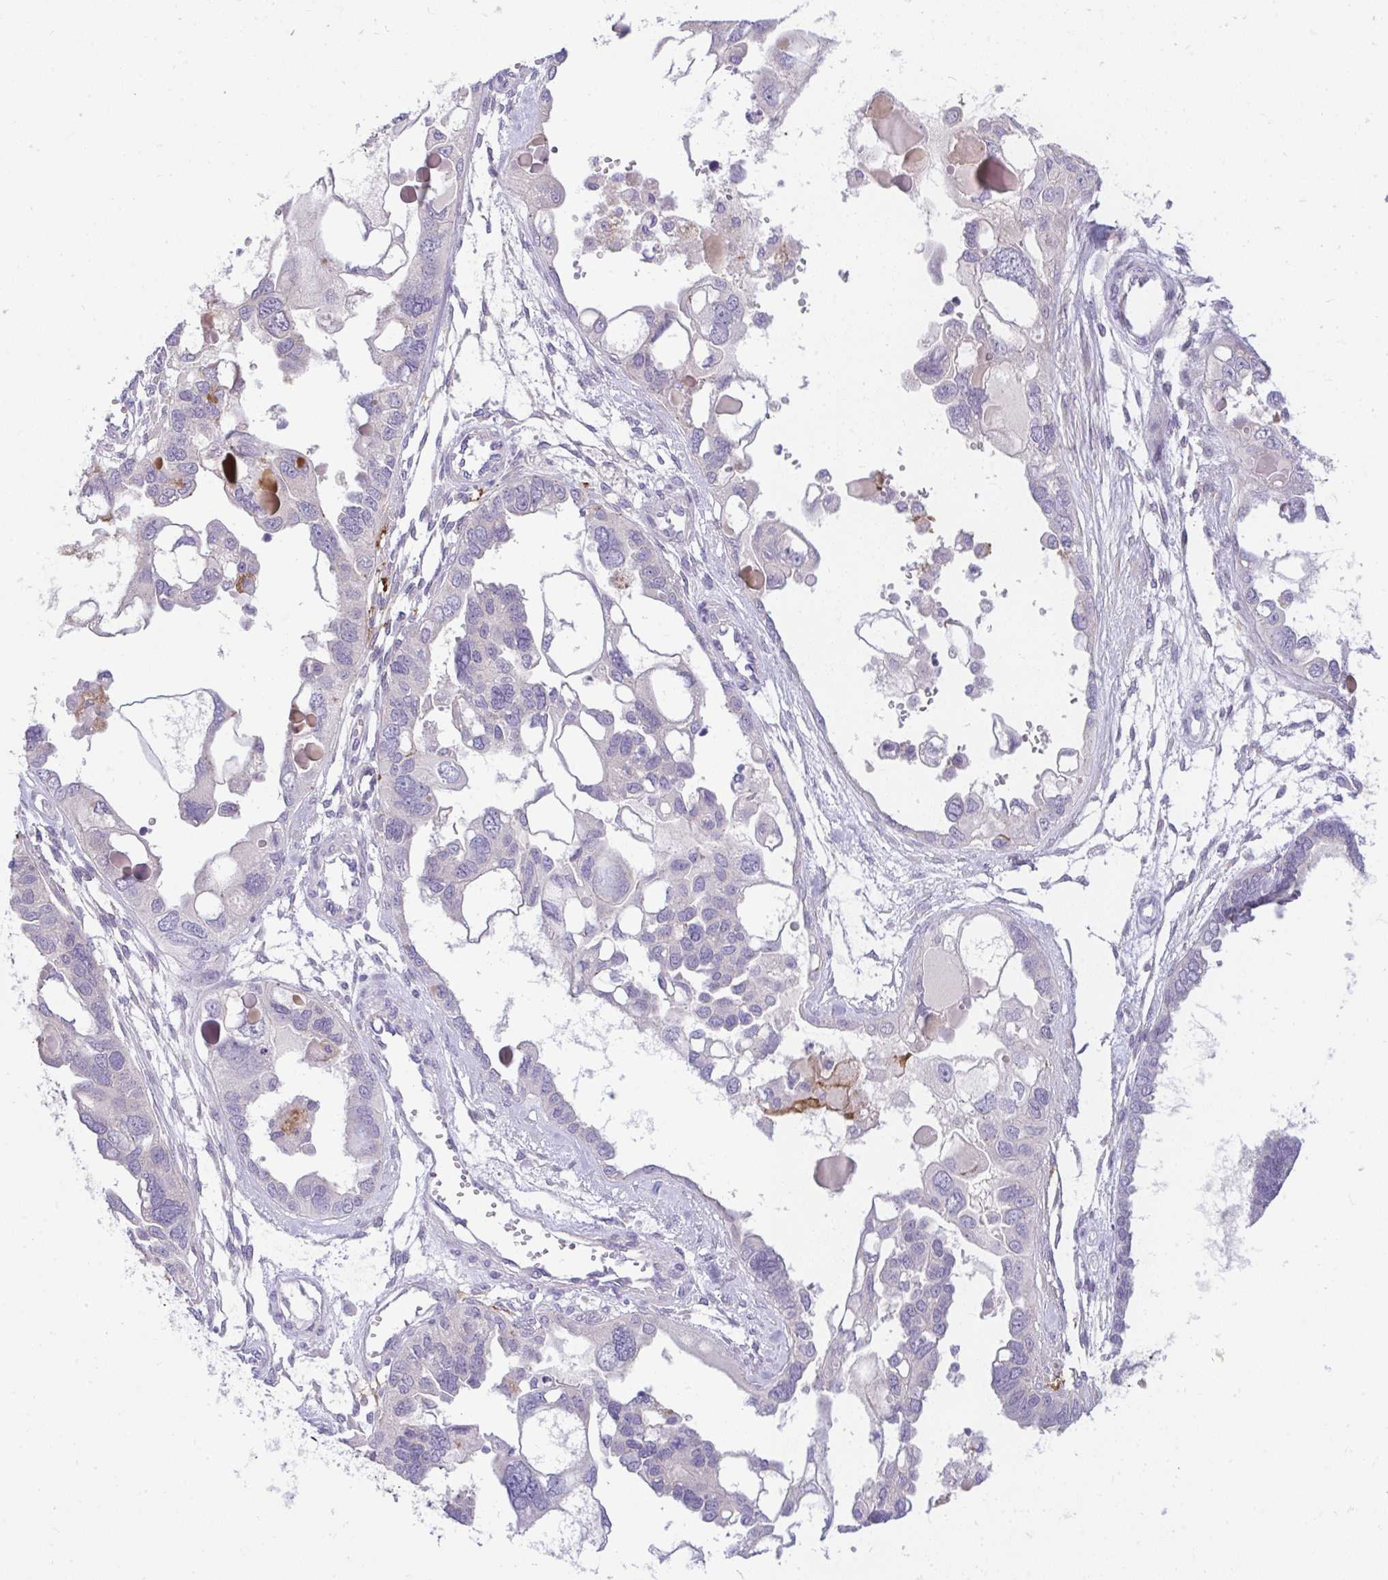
{"staining": {"intensity": "negative", "quantity": "none", "location": "none"}, "tissue": "ovarian cancer", "cell_type": "Tumor cells", "image_type": "cancer", "snomed": [{"axis": "morphology", "description": "Cystadenocarcinoma, serous, NOS"}, {"axis": "topography", "description": "Ovary"}], "caption": "Immunohistochemistry (IHC) photomicrograph of human serous cystadenocarcinoma (ovarian) stained for a protein (brown), which demonstrates no expression in tumor cells. (DAB immunohistochemistry with hematoxylin counter stain).", "gene": "PIGZ", "patient": {"sex": "female", "age": 51}}